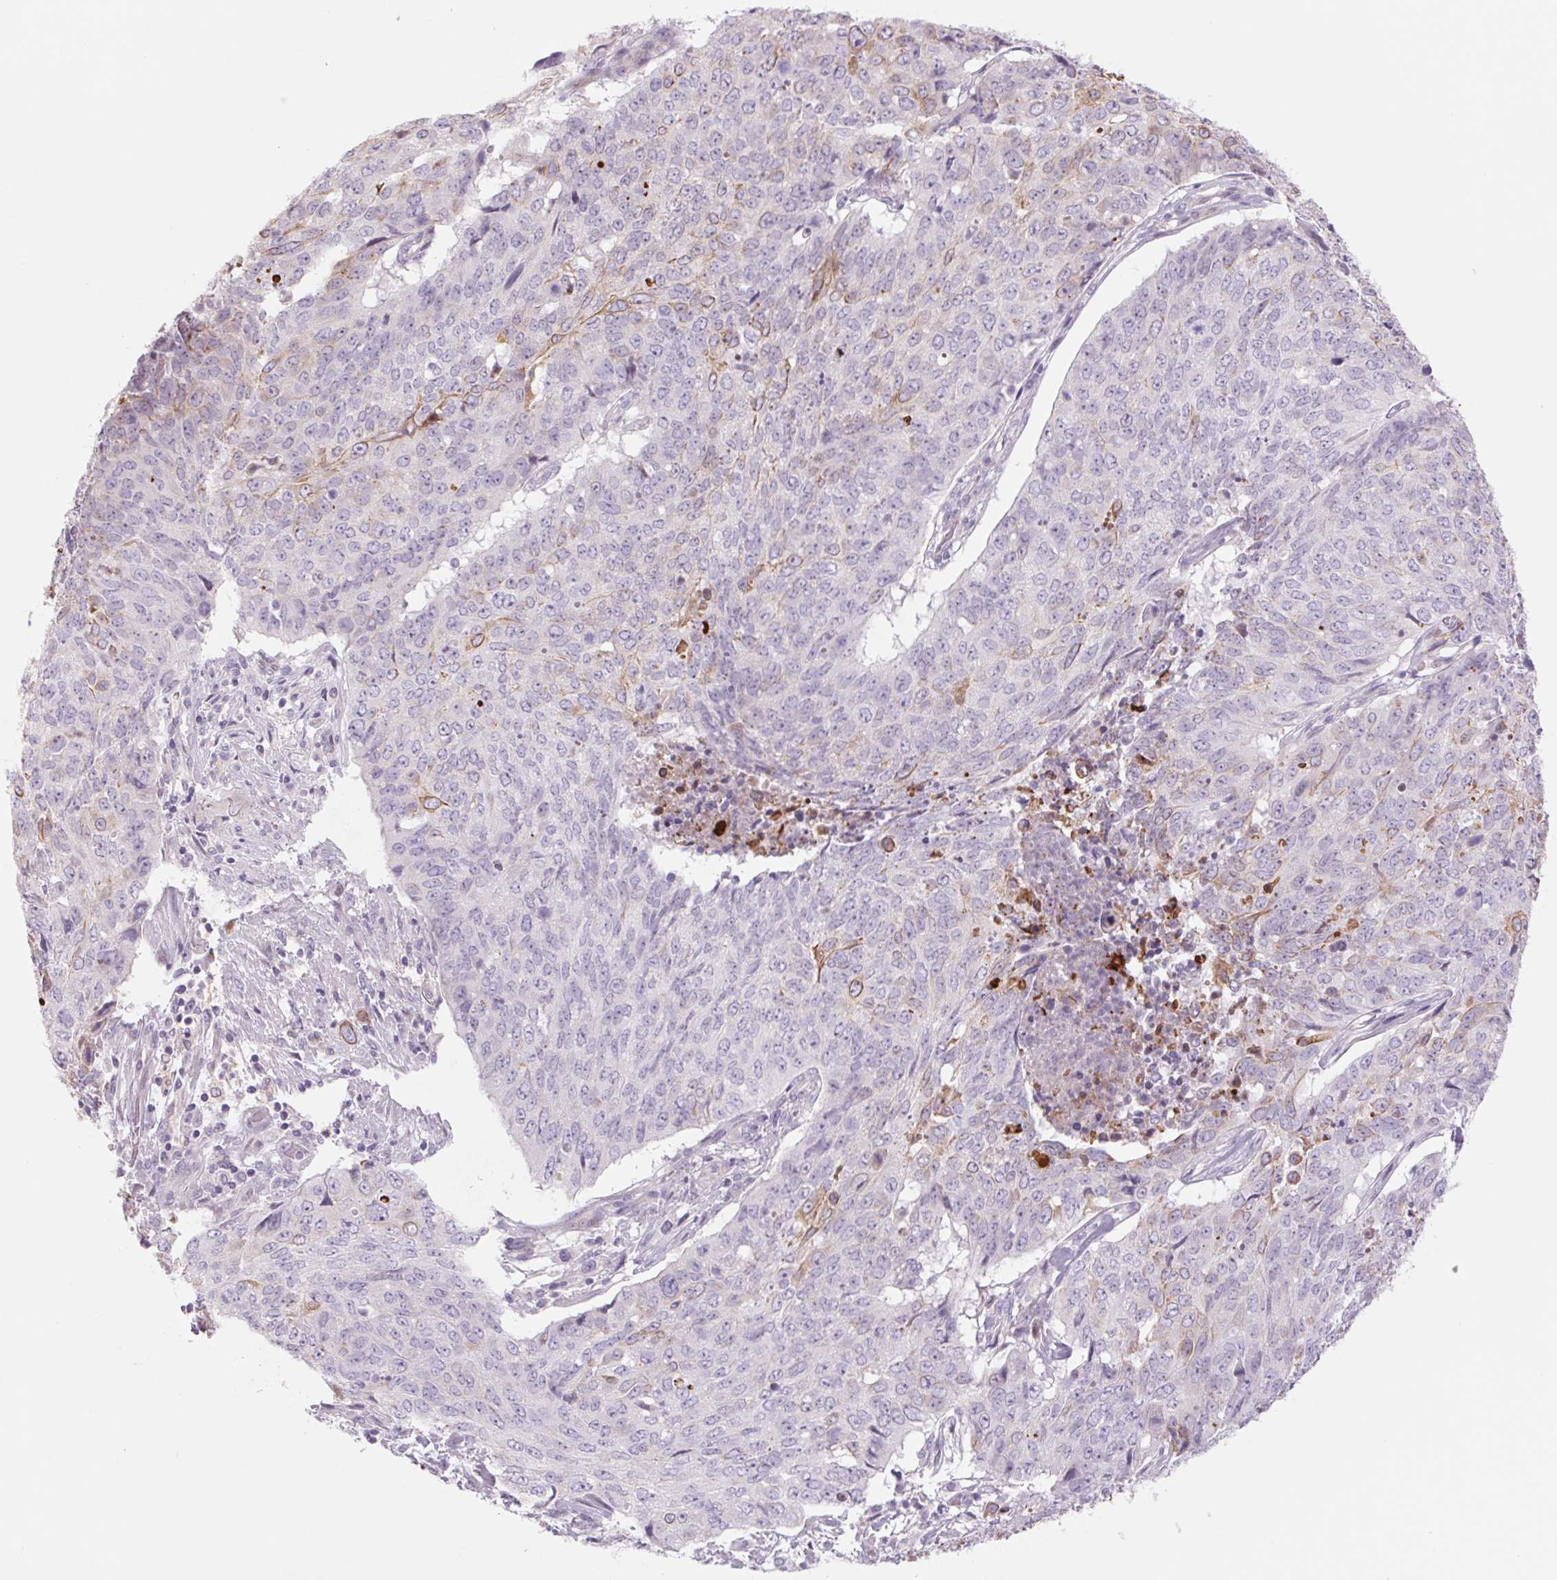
{"staining": {"intensity": "negative", "quantity": "none", "location": "none"}, "tissue": "lung cancer", "cell_type": "Tumor cells", "image_type": "cancer", "snomed": [{"axis": "morphology", "description": "Normal tissue, NOS"}, {"axis": "morphology", "description": "Squamous cell carcinoma, NOS"}, {"axis": "topography", "description": "Bronchus"}, {"axis": "topography", "description": "Lung"}], "caption": "Immunohistochemical staining of squamous cell carcinoma (lung) reveals no significant positivity in tumor cells. Nuclei are stained in blue.", "gene": "KRT1", "patient": {"sex": "male", "age": 64}}